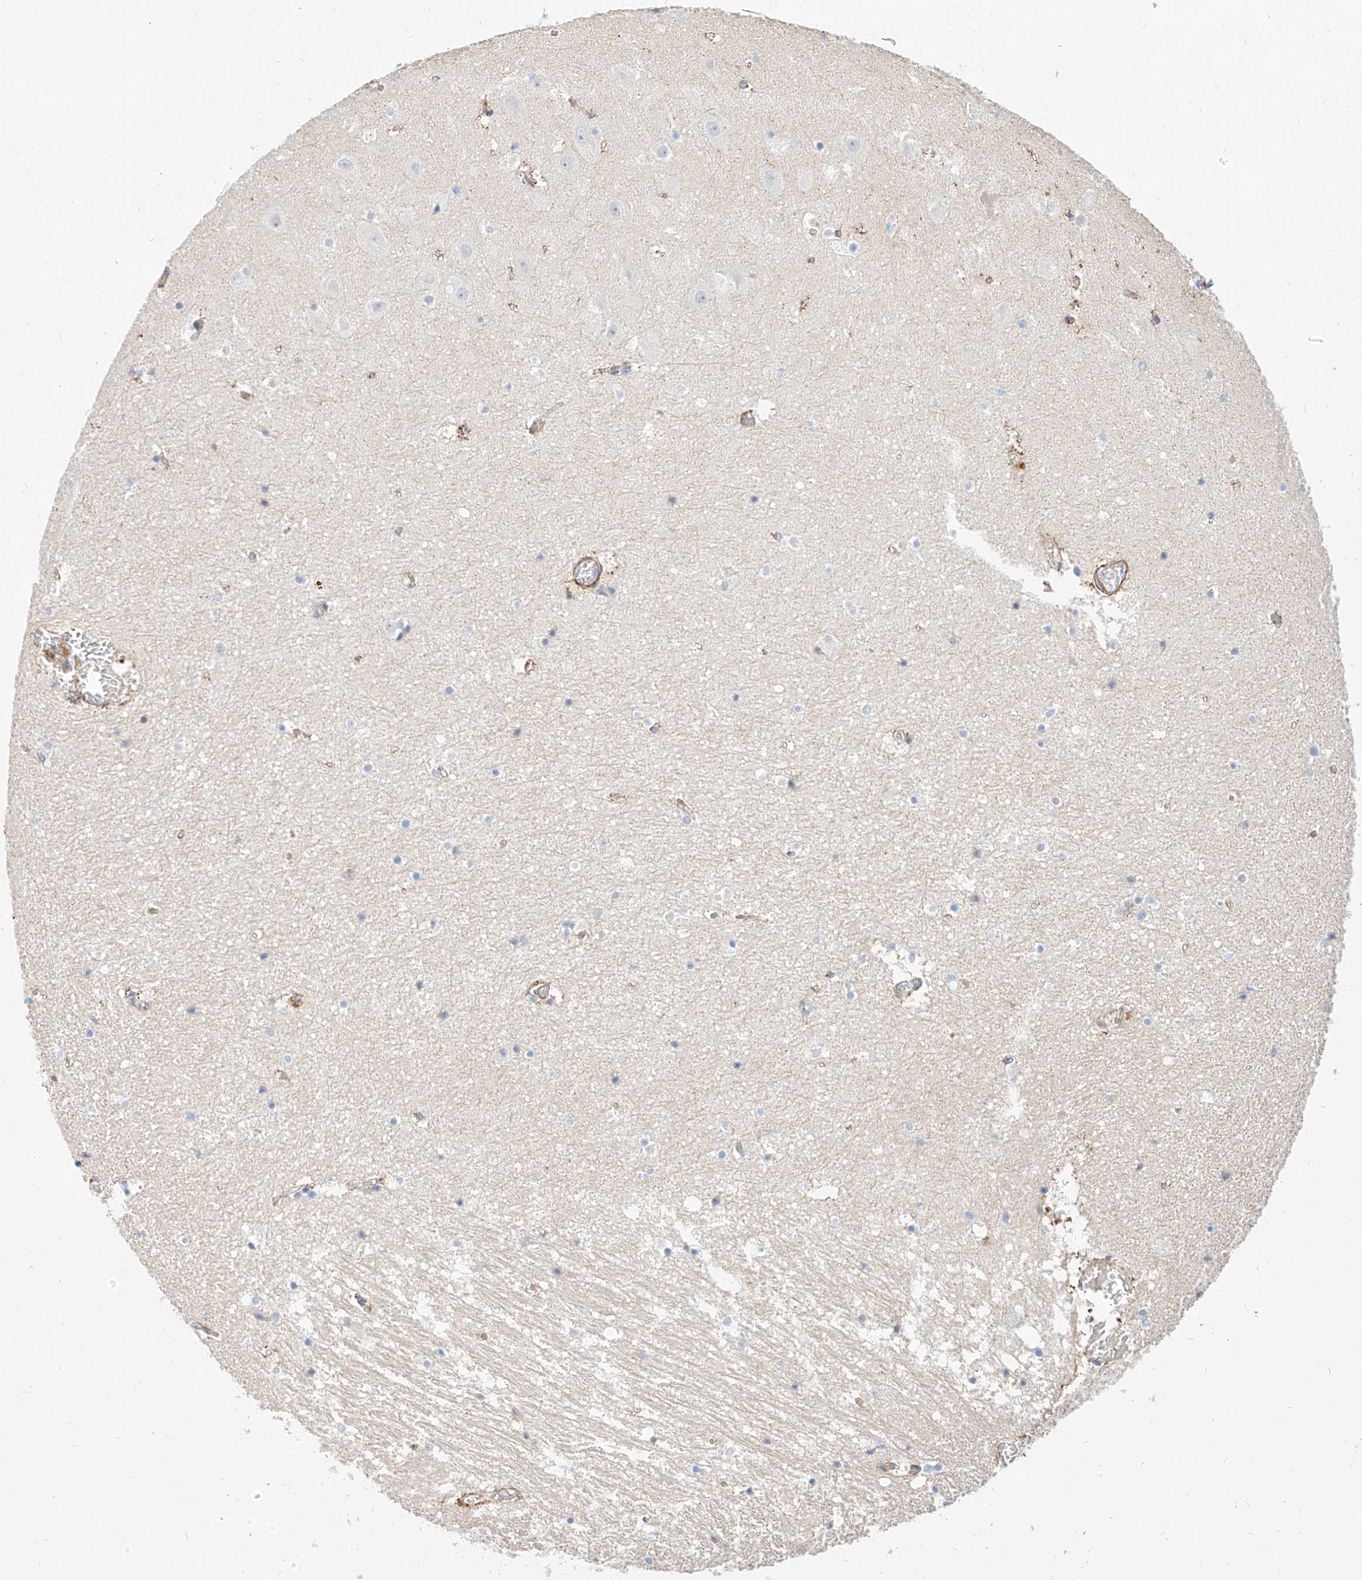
{"staining": {"intensity": "negative", "quantity": "none", "location": "none"}, "tissue": "hippocampus", "cell_type": "Glial cells", "image_type": "normal", "snomed": [{"axis": "morphology", "description": "Normal tissue, NOS"}, {"axis": "topography", "description": "Hippocampus"}], "caption": "An immunohistochemistry image of unremarkable hippocampus is shown. There is no staining in glial cells of hippocampus. (DAB (3,3'-diaminobenzidine) IHC with hematoxylin counter stain).", "gene": "KCNH5", "patient": {"sex": "female", "age": 52}}